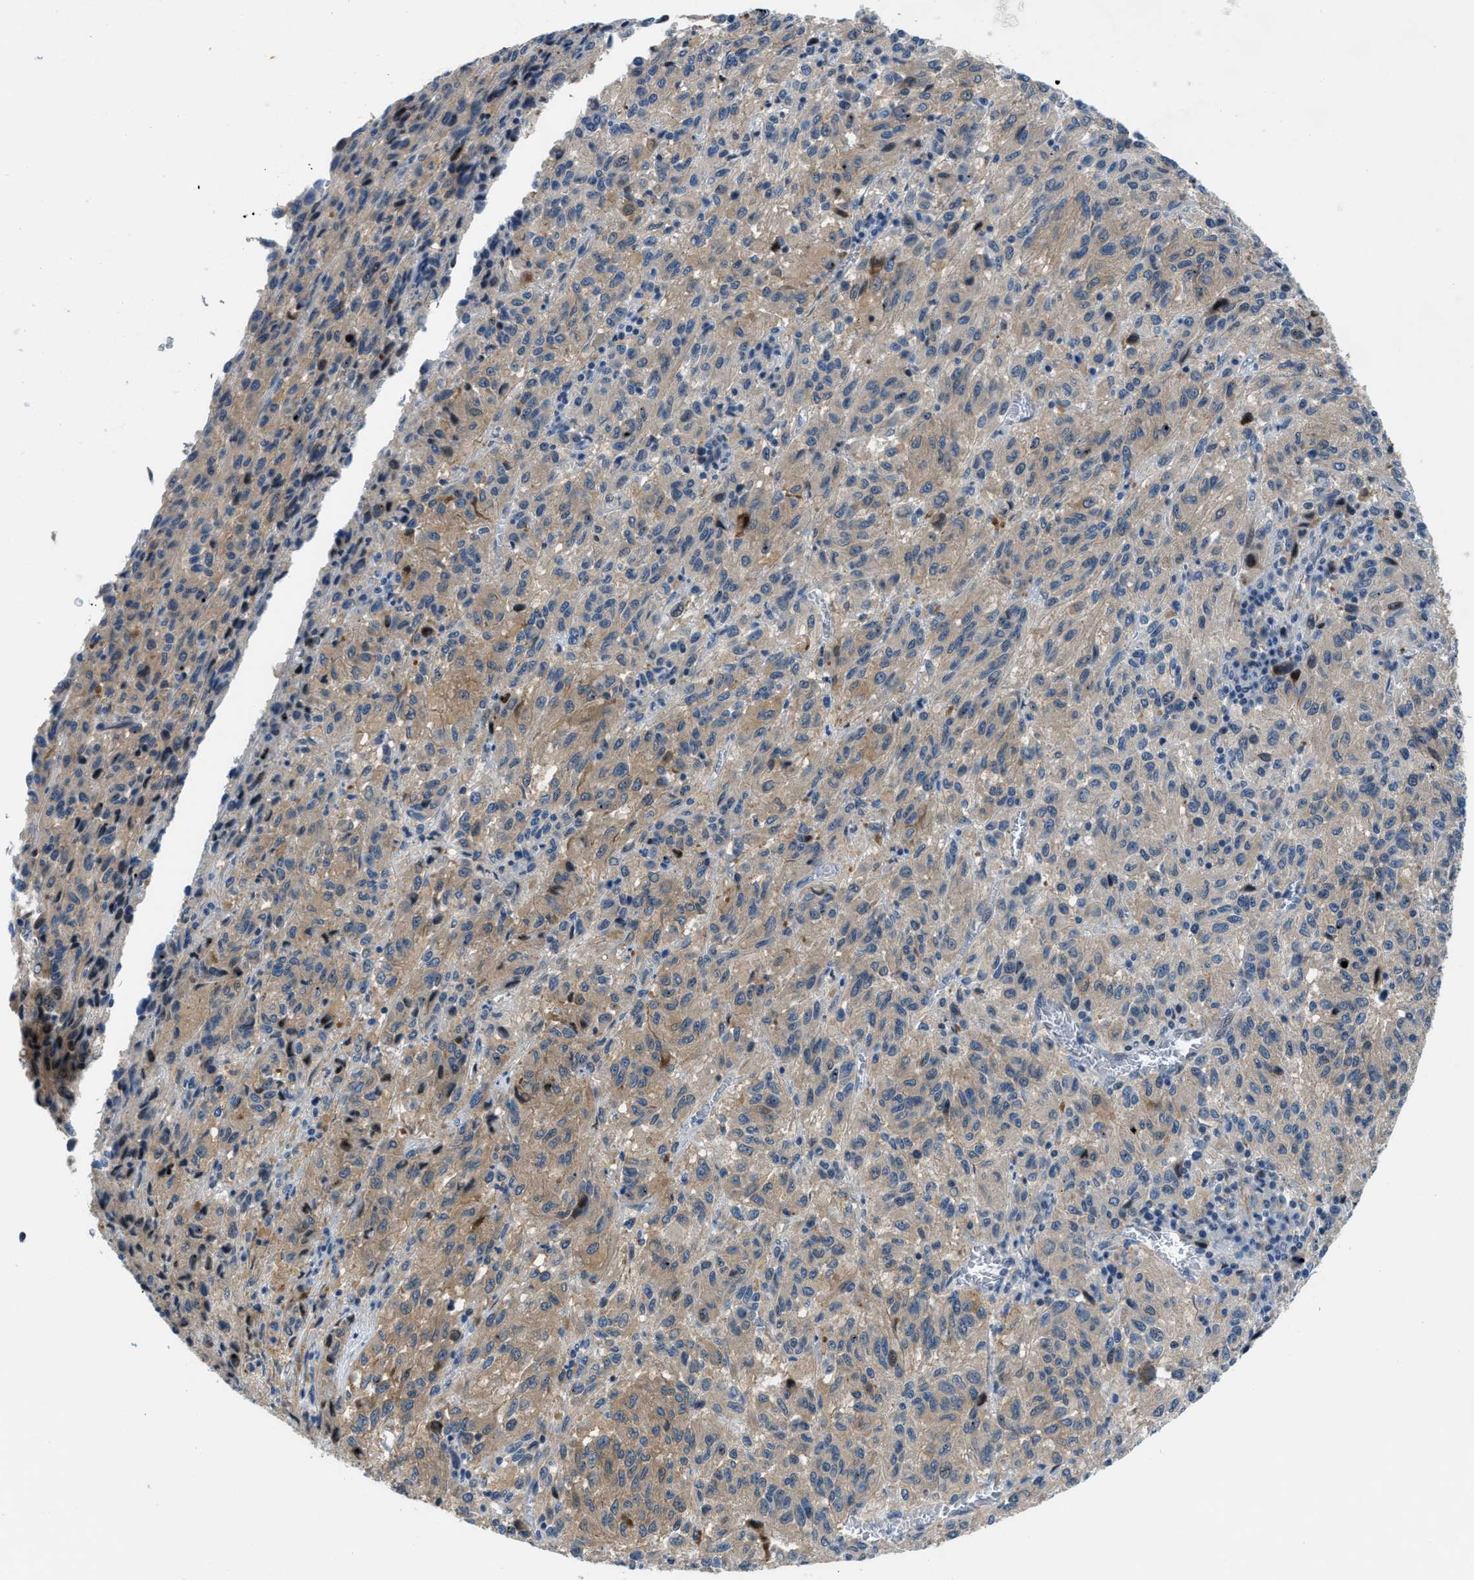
{"staining": {"intensity": "weak", "quantity": ">75%", "location": "cytoplasmic/membranous"}, "tissue": "melanoma", "cell_type": "Tumor cells", "image_type": "cancer", "snomed": [{"axis": "morphology", "description": "Malignant melanoma, Metastatic site"}, {"axis": "topography", "description": "Lung"}], "caption": "Protein expression analysis of human melanoma reveals weak cytoplasmic/membranous staining in approximately >75% of tumor cells.", "gene": "PFKP", "patient": {"sex": "male", "age": 64}}